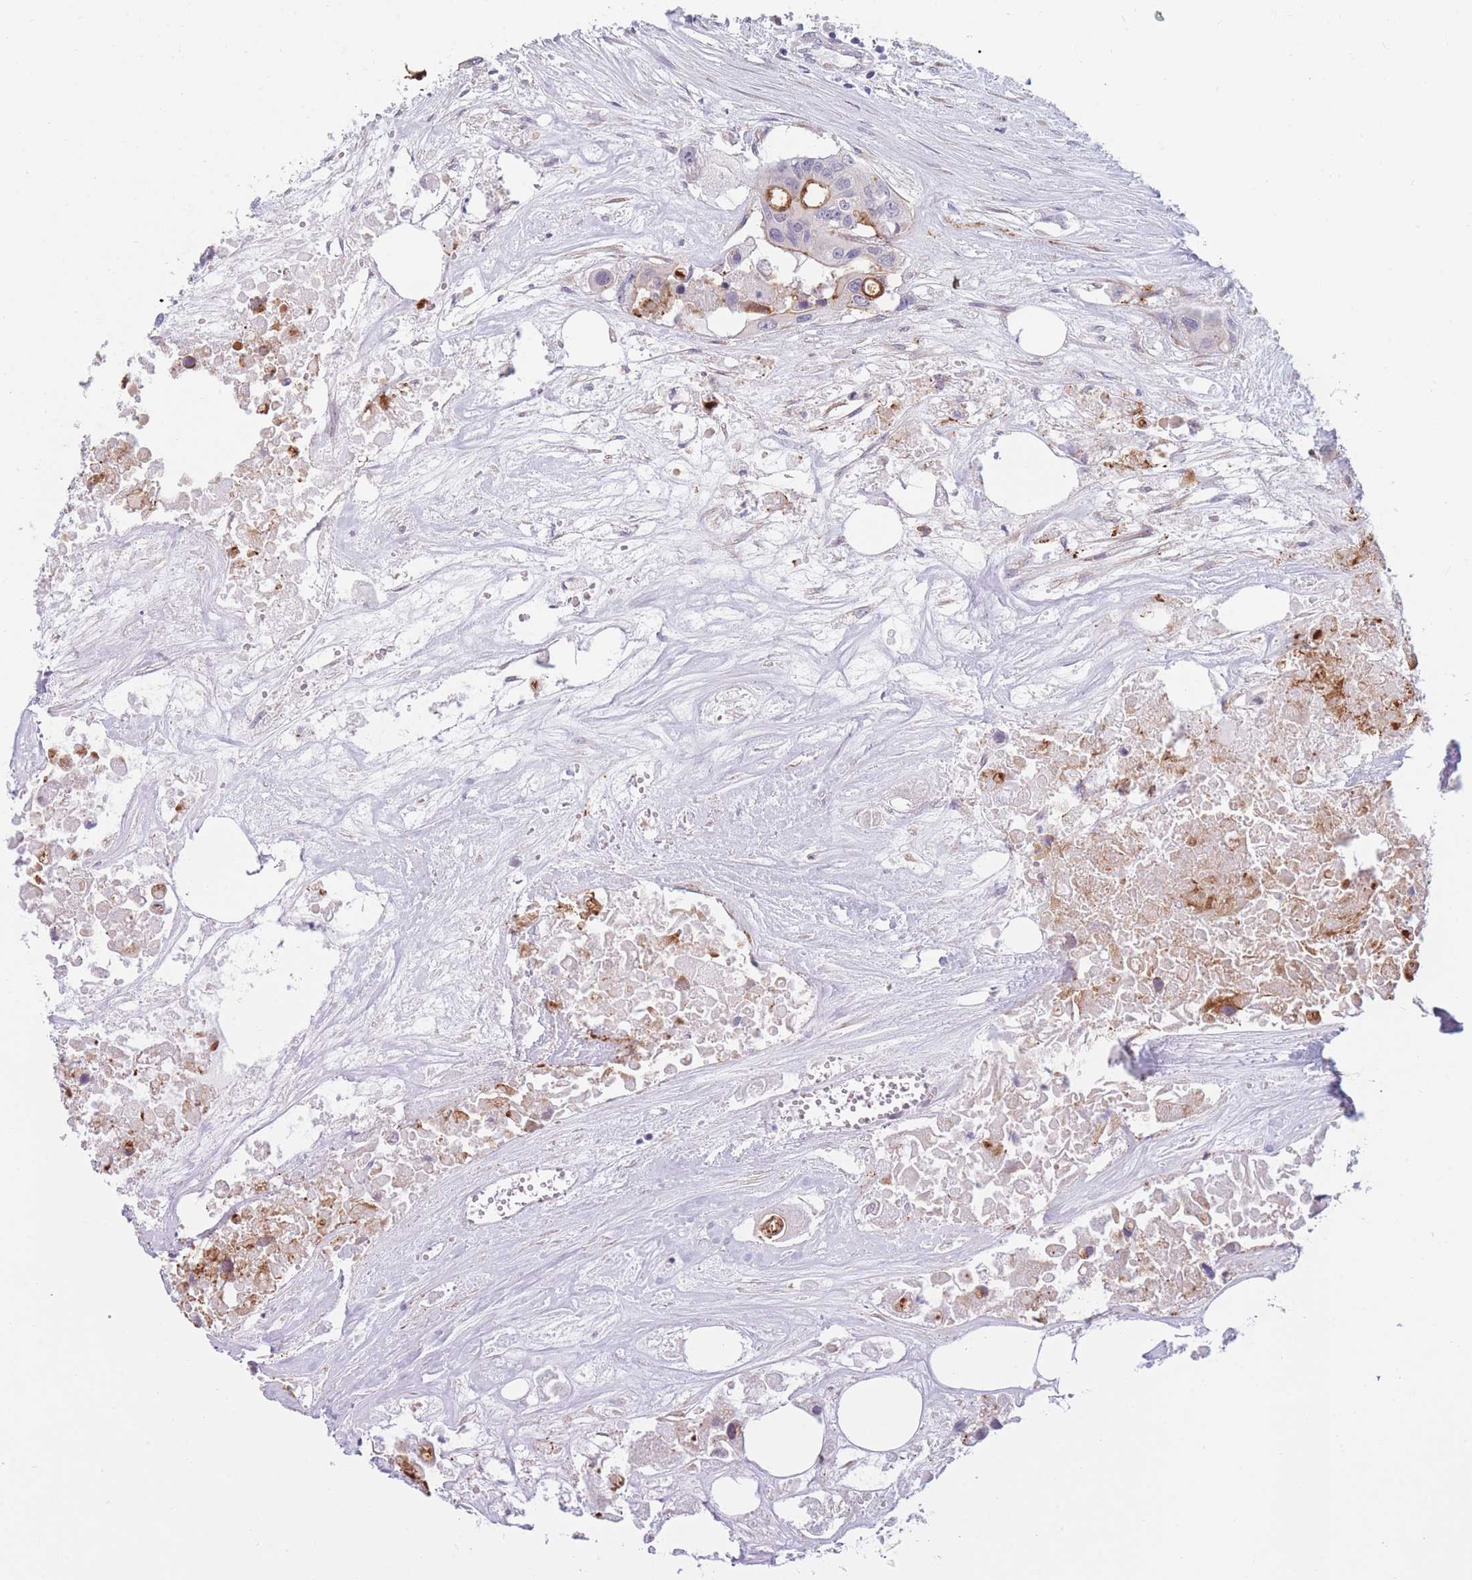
{"staining": {"intensity": "moderate", "quantity": "<25%", "location": "cytoplasmic/membranous"}, "tissue": "colorectal cancer", "cell_type": "Tumor cells", "image_type": "cancer", "snomed": [{"axis": "morphology", "description": "Adenocarcinoma, NOS"}, {"axis": "topography", "description": "Colon"}], "caption": "A brown stain labels moderate cytoplasmic/membranous positivity of a protein in colorectal cancer (adenocarcinoma) tumor cells. Nuclei are stained in blue.", "gene": "COL27A1", "patient": {"sex": "male", "age": 77}}